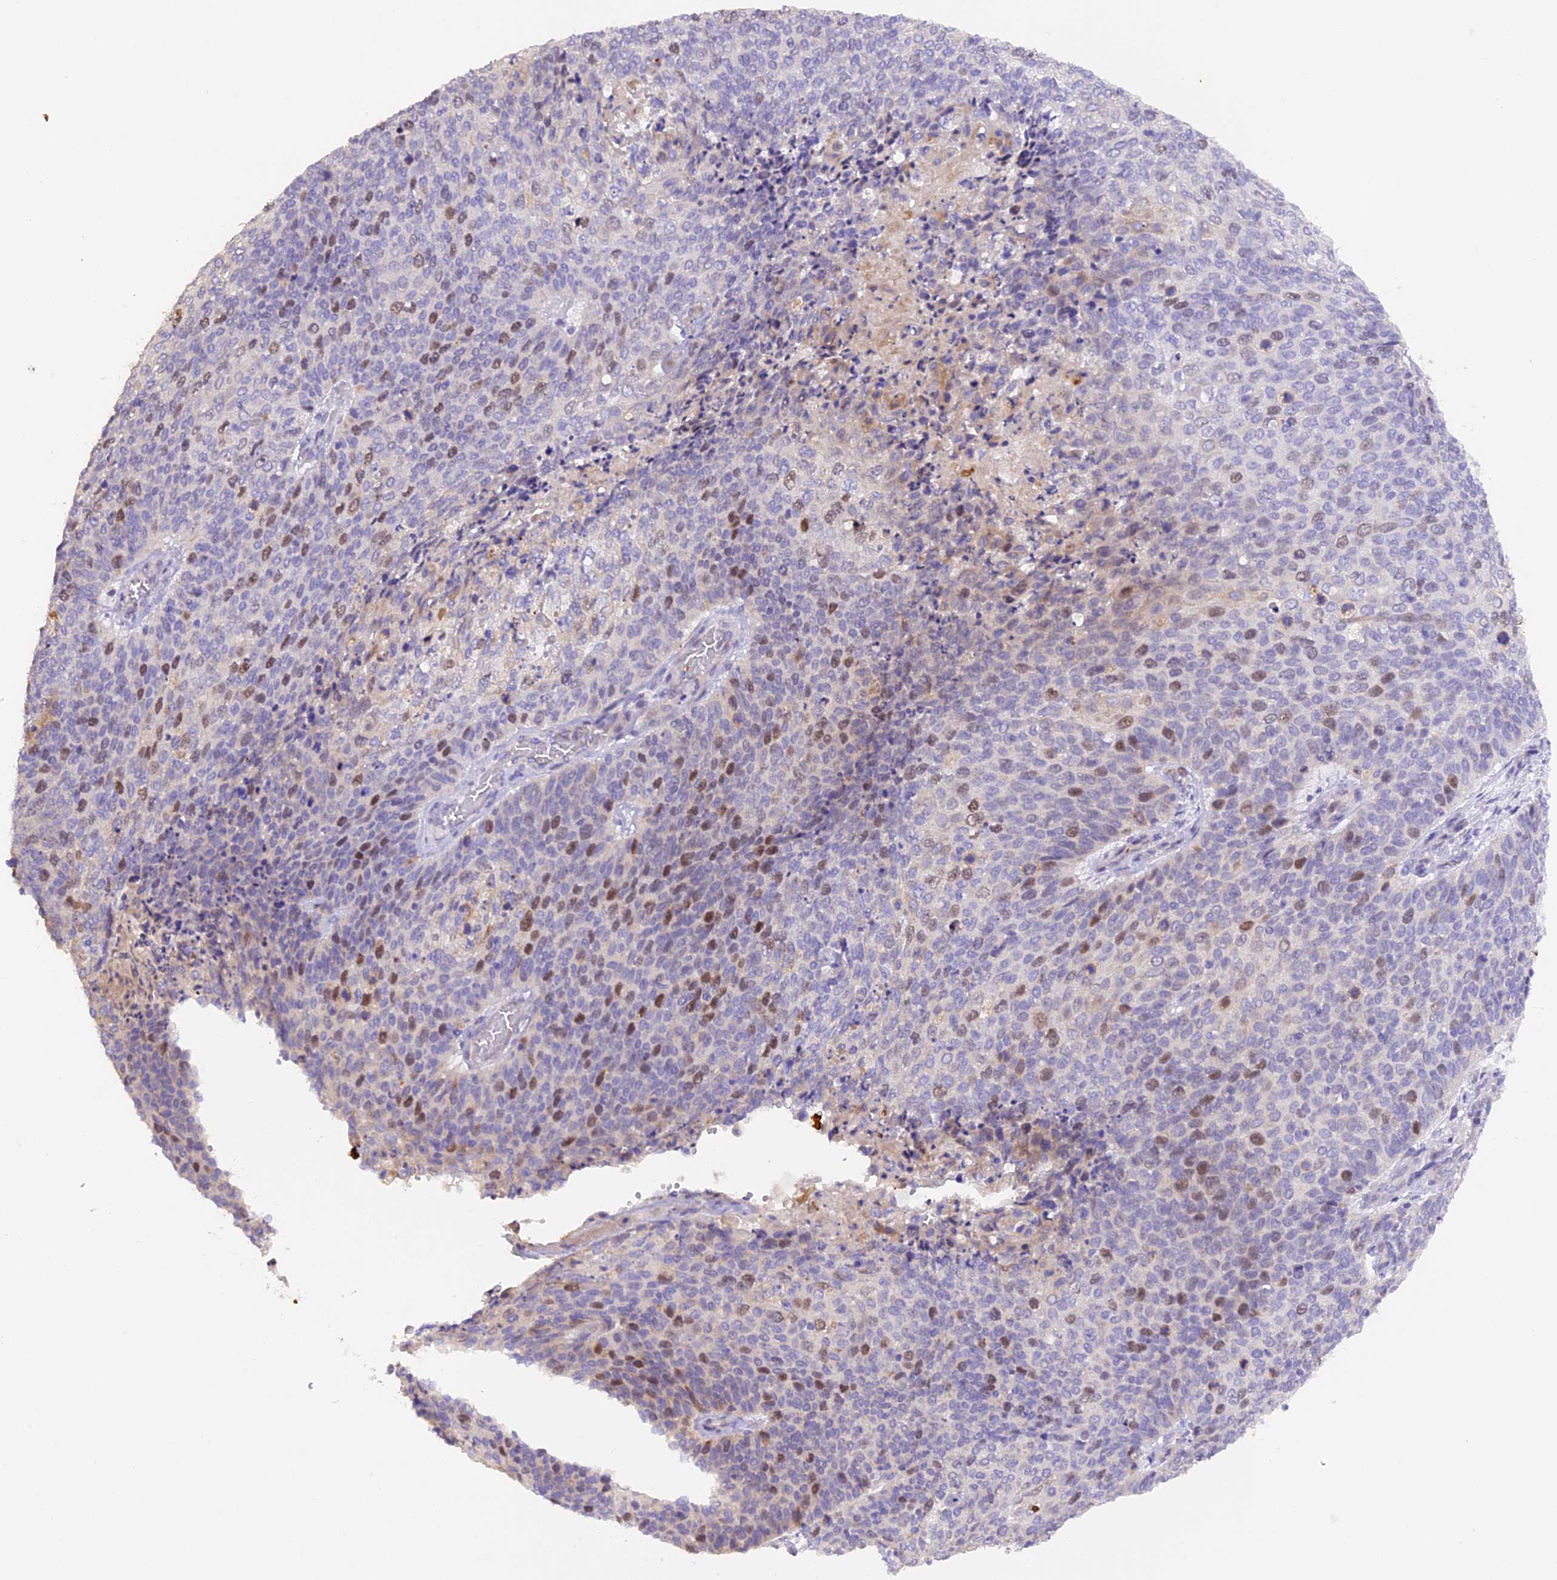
{"staining": {"intensity": "moderate", "quantity": "<25%", "location": "nuclear"}, "tissue": "cervical cancer", "cell_type": "Tumor cells", "image_type": "cancer", "snomed": [{"axis": "morphology", "description": "Squamous cell carcinoma, NOS"}, {"axis": "topography", "description": "Cervix"}], "caption": "This image displays IHC staining of human cervical cancer (squamous cell carcinoma), with low moderate nuclear expression in about <25% of tumor cells.", "gene": "PKIA", "patient": {"sex": "female", "age": 39}}